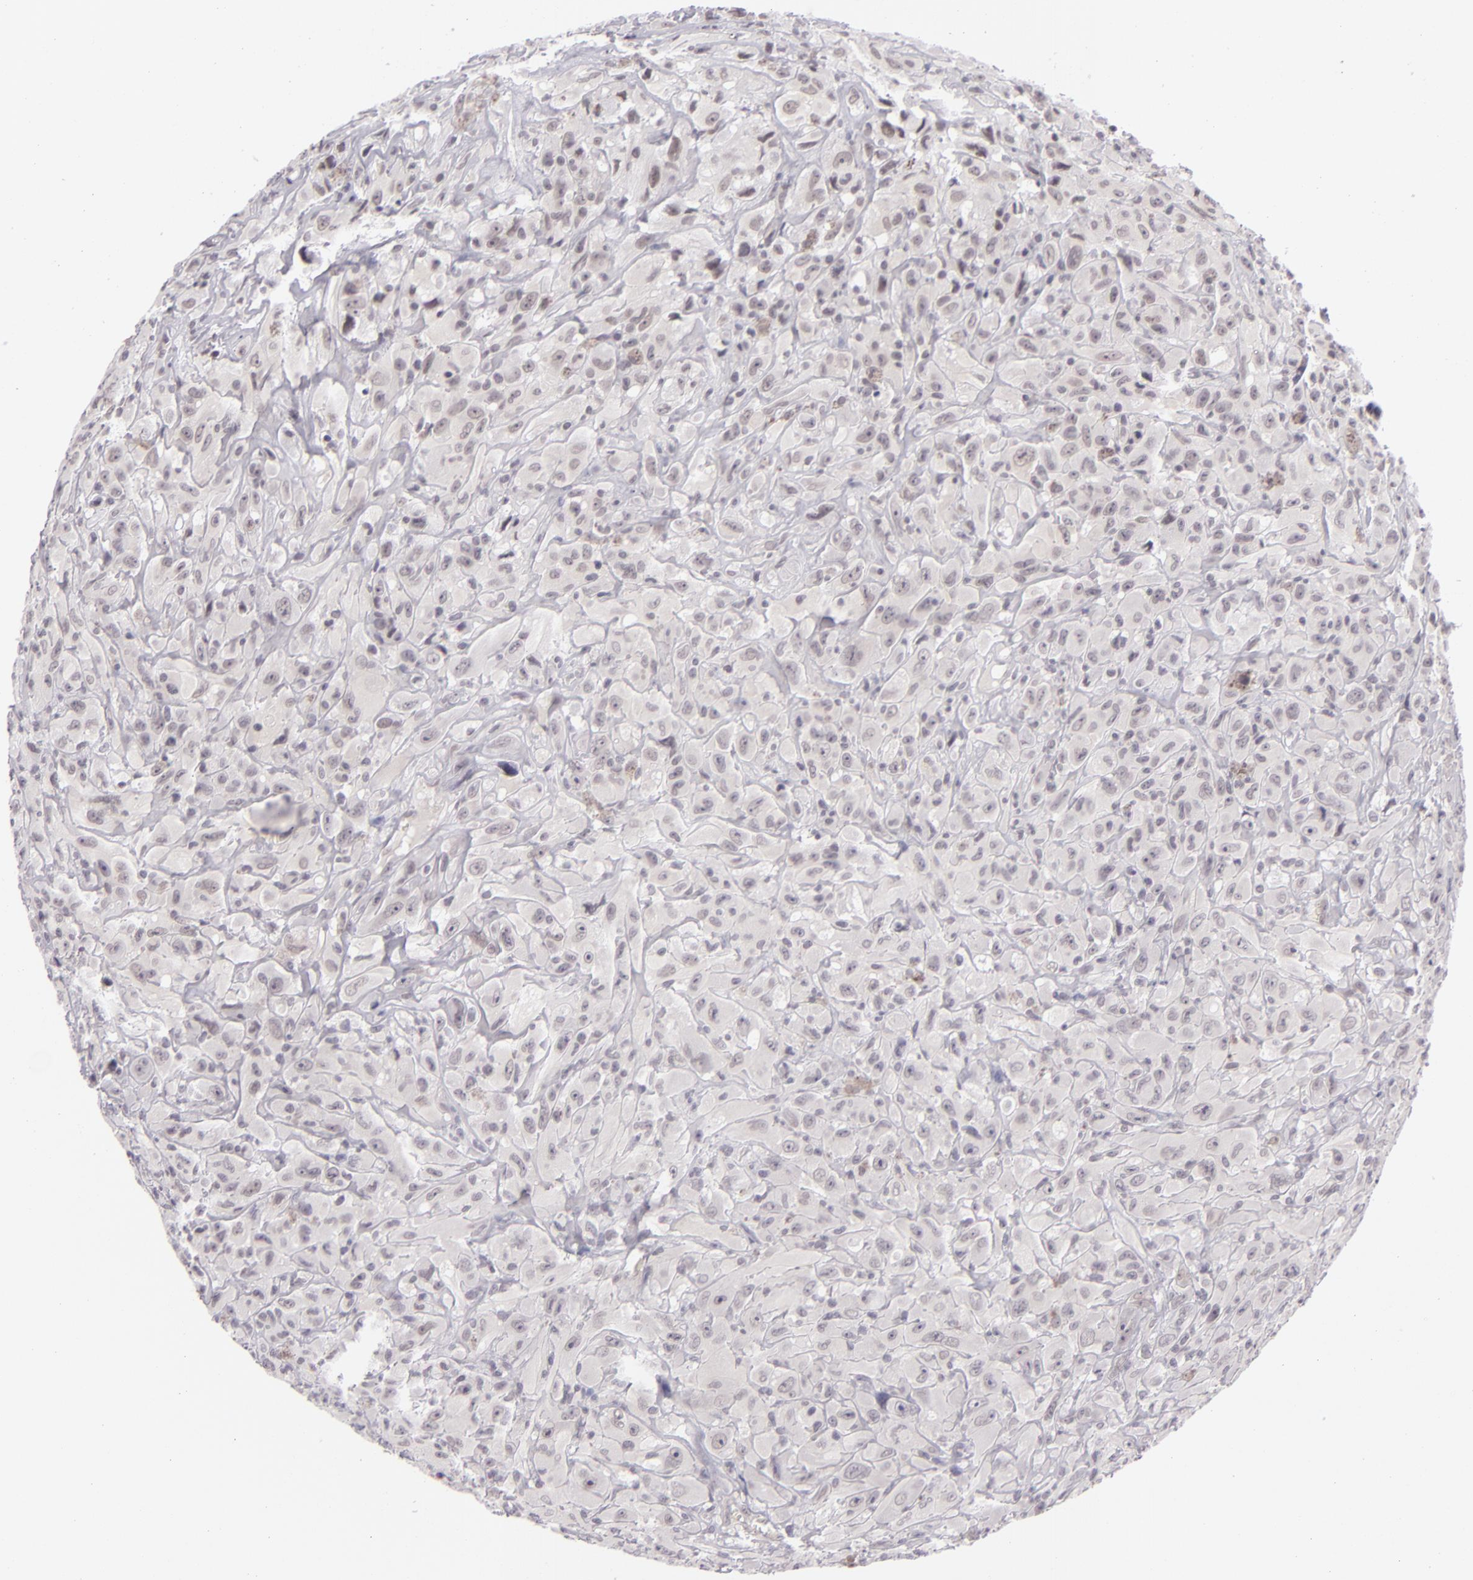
{"staining": {"intensity": "negative", "quantity": "none", "location": "none"}, "tissue": "glioma", "cell_type": "Tumor cells", "image_type": "cancer", "snomed": [{"axis": "morphology", "description": "Glioma, malignant, High grade"}, {"axis": "topography", "description": "Brain"}], "caption": "IHC of human malignant glioma (high-grade) demonstrates no staining in tumor cells. Brightfield microscopy of immunohistochemistry (IHC) stained with DAB (brown) and hematoxylin (blue), captured at high magnification.", "gene": "ZNF205", "patient": {"sex": "male", "age": 48}}